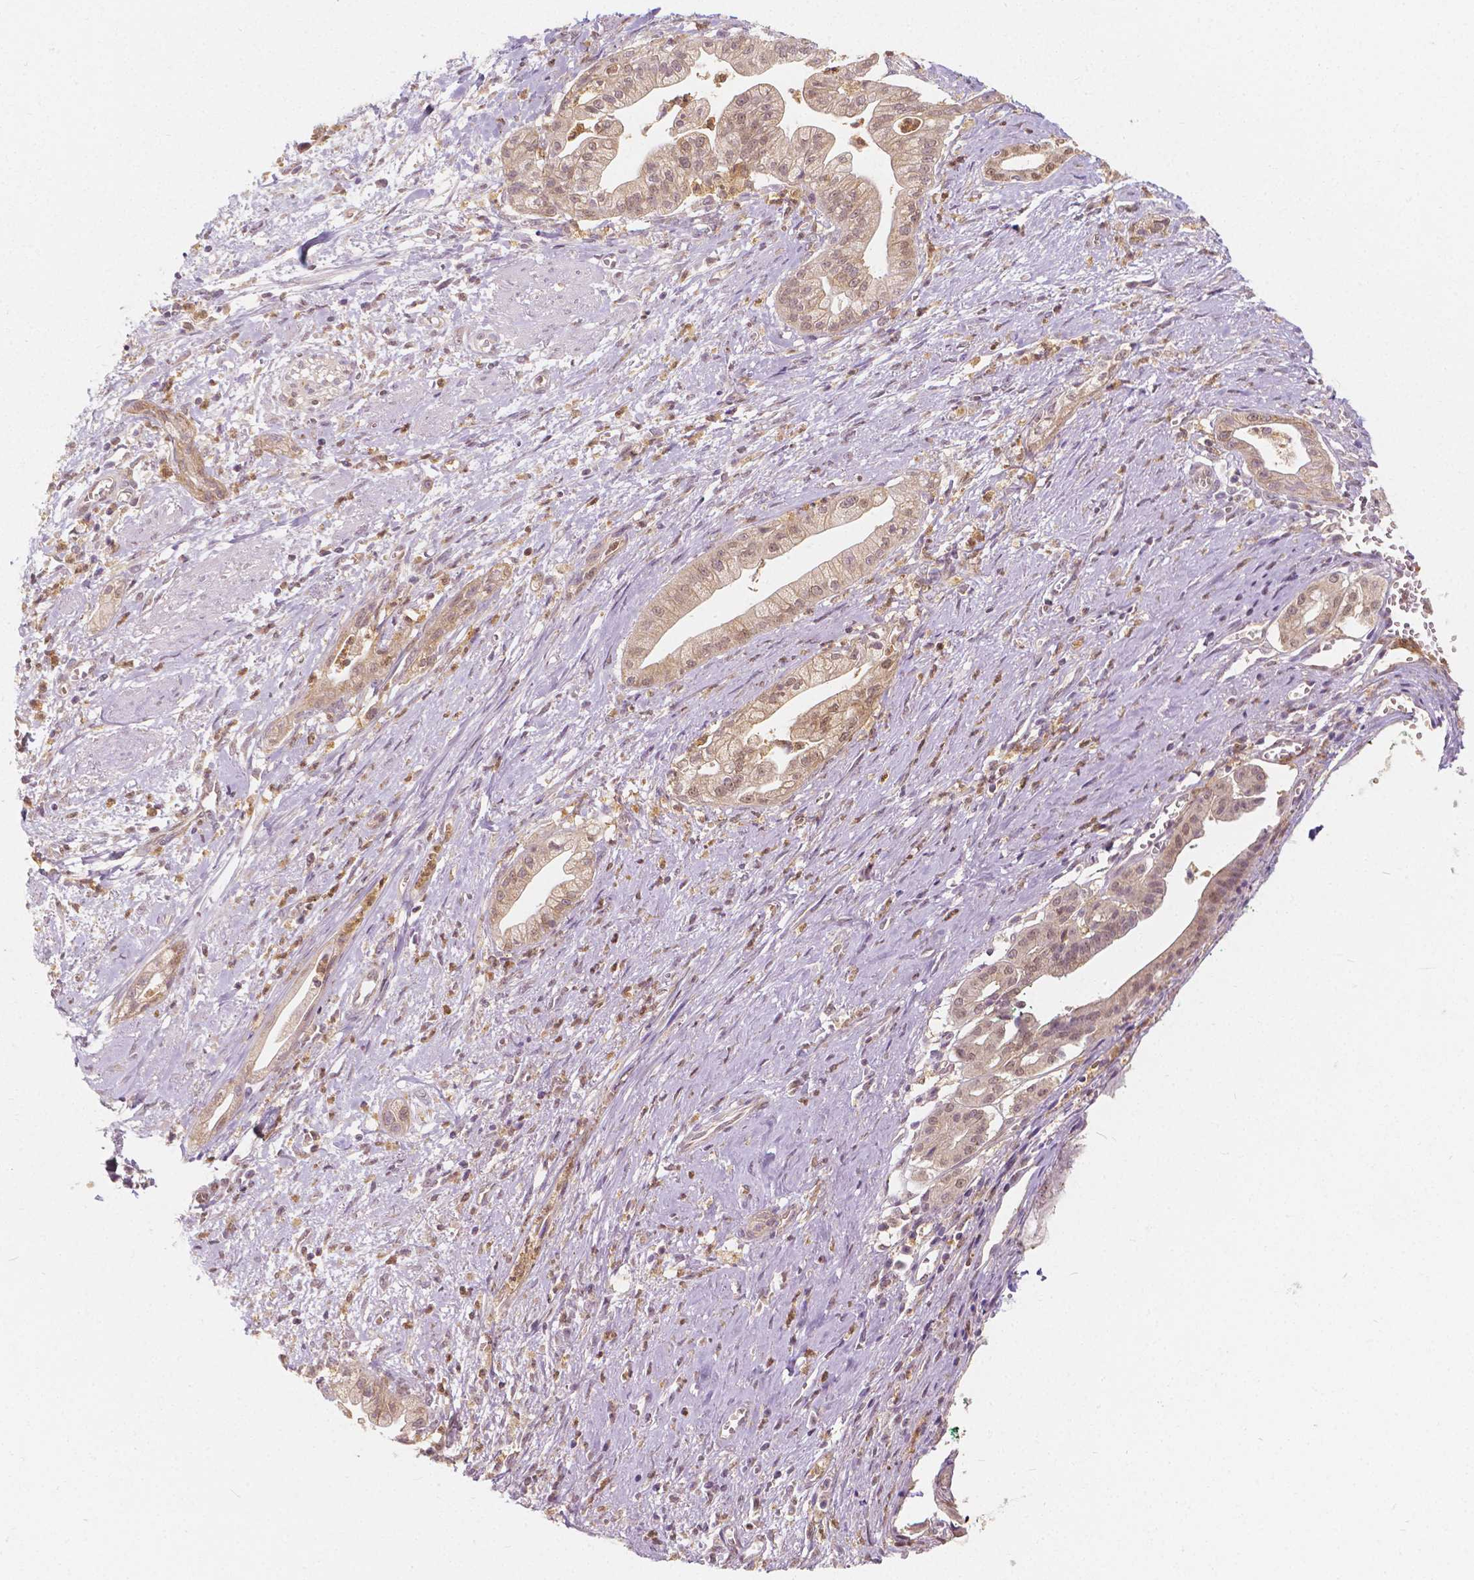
{"staining": {"intensity": "weak", "quantity": ">75%", "location": "cytoplasmic/membranous,nuclear"}, "tissue": "pancreatic cancer", "cell_type": "Tumor cells", "image_type": "cancer", "snomed": [{"axis": "morphology", "description": "Normal tissue, NOS"}, {"axis": "morphology", "description": "Adenocarcinoma, NOS"}, {"axis": "topography", "description": "Lymph node"}, {"axis": "topography", "description": "Pancreas"}], "caption": "Immunohistochemical staining of pancreatic adenocarcinoma displays low levels of weak cytoplasmic/membranous and nuclear staining in approximately >75% of tumor cells.", "gene": "NAPRT", "patient": {"sex": "female", "age": 58}}